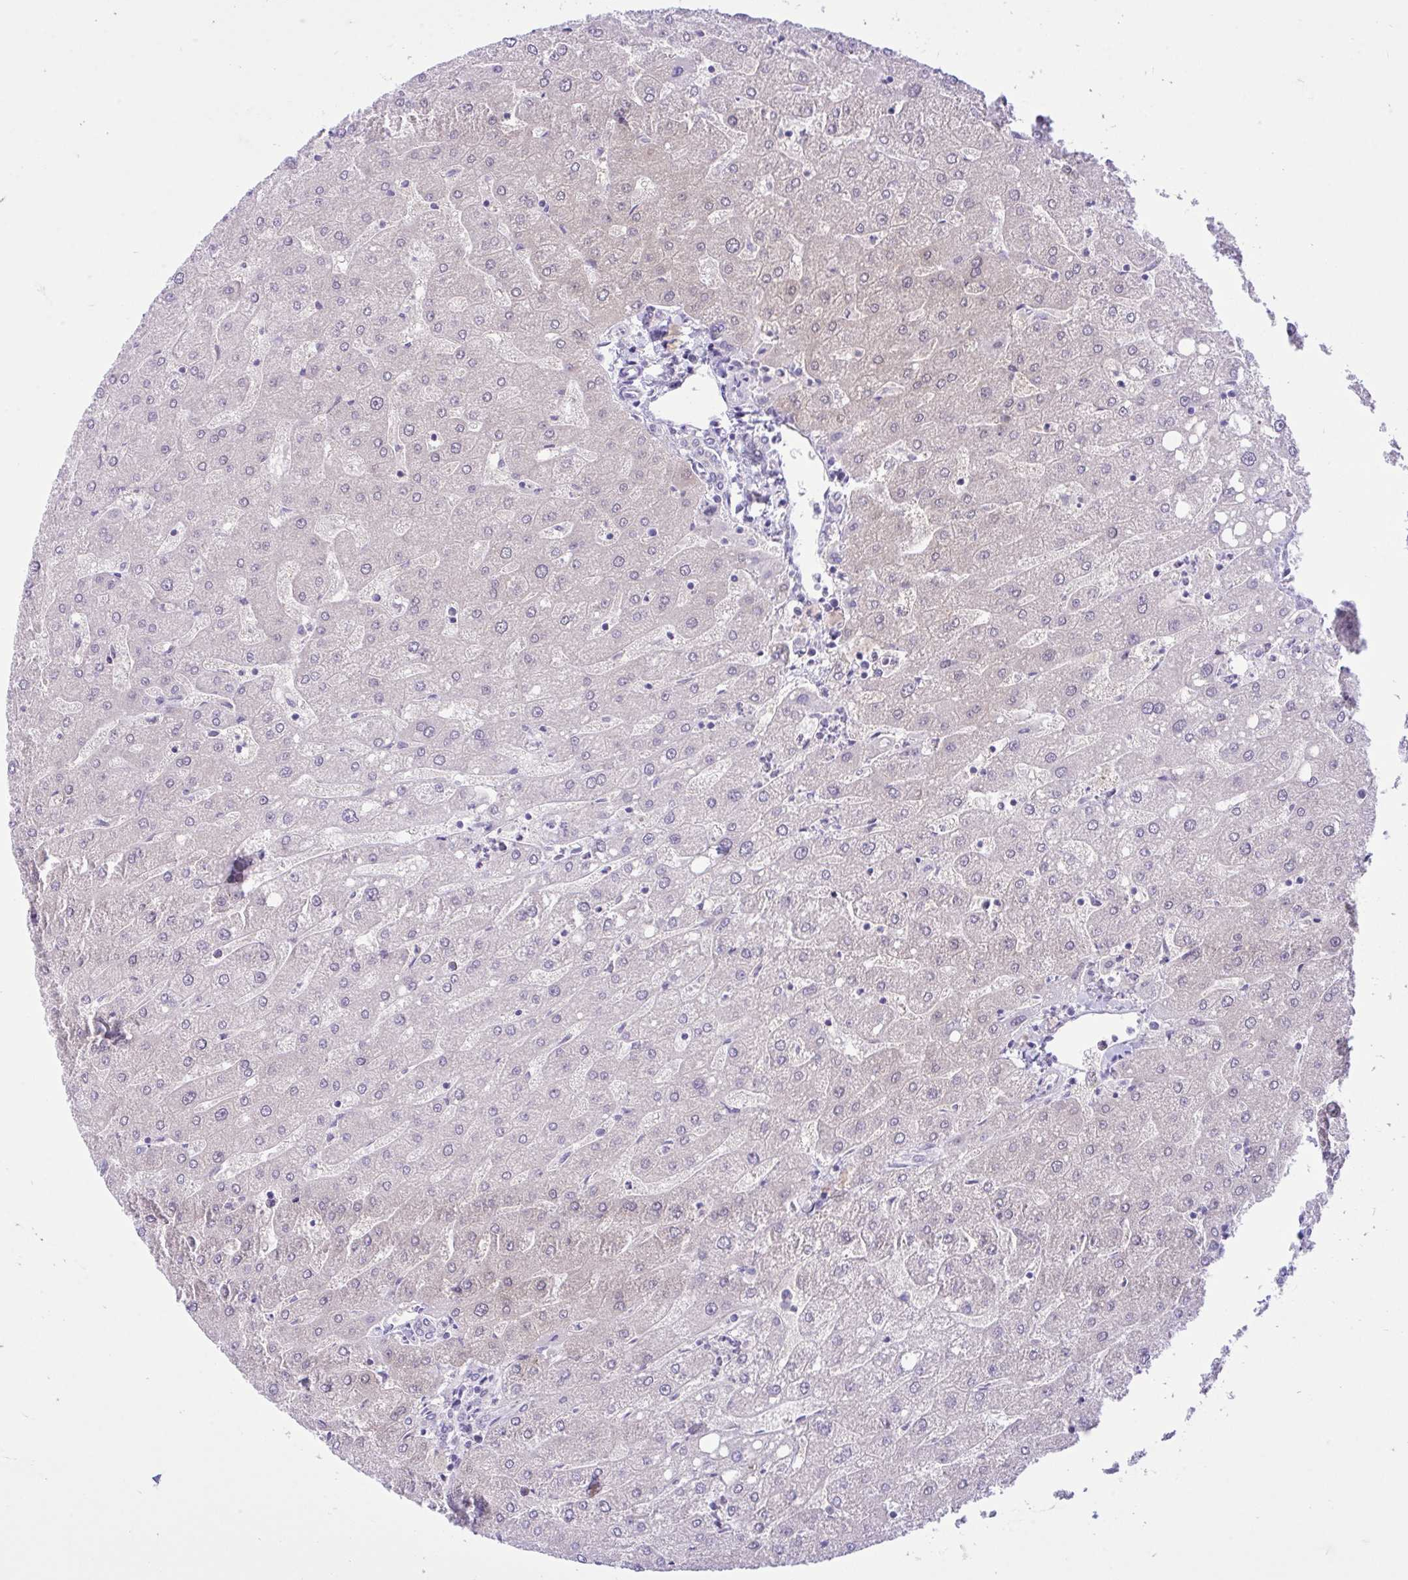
{"staining": {"intensity": "negative", "quantity": "none", "location": "none"}, "tissue": "liver", "cell_type": "Cholangiocytes", "image_type": "normal", "snomed": [{"axis": "morphology", "description": "Normal tissue, NOS"}, {"axis": "topography", "description": "Liver"}], "caption": "The immunohistochemistry (IHC) photomicrograph has no significant positivity in cholangiocytes of liver.", "gene": "ZNF101", "patient": {"sex": "male", "age": 67}}